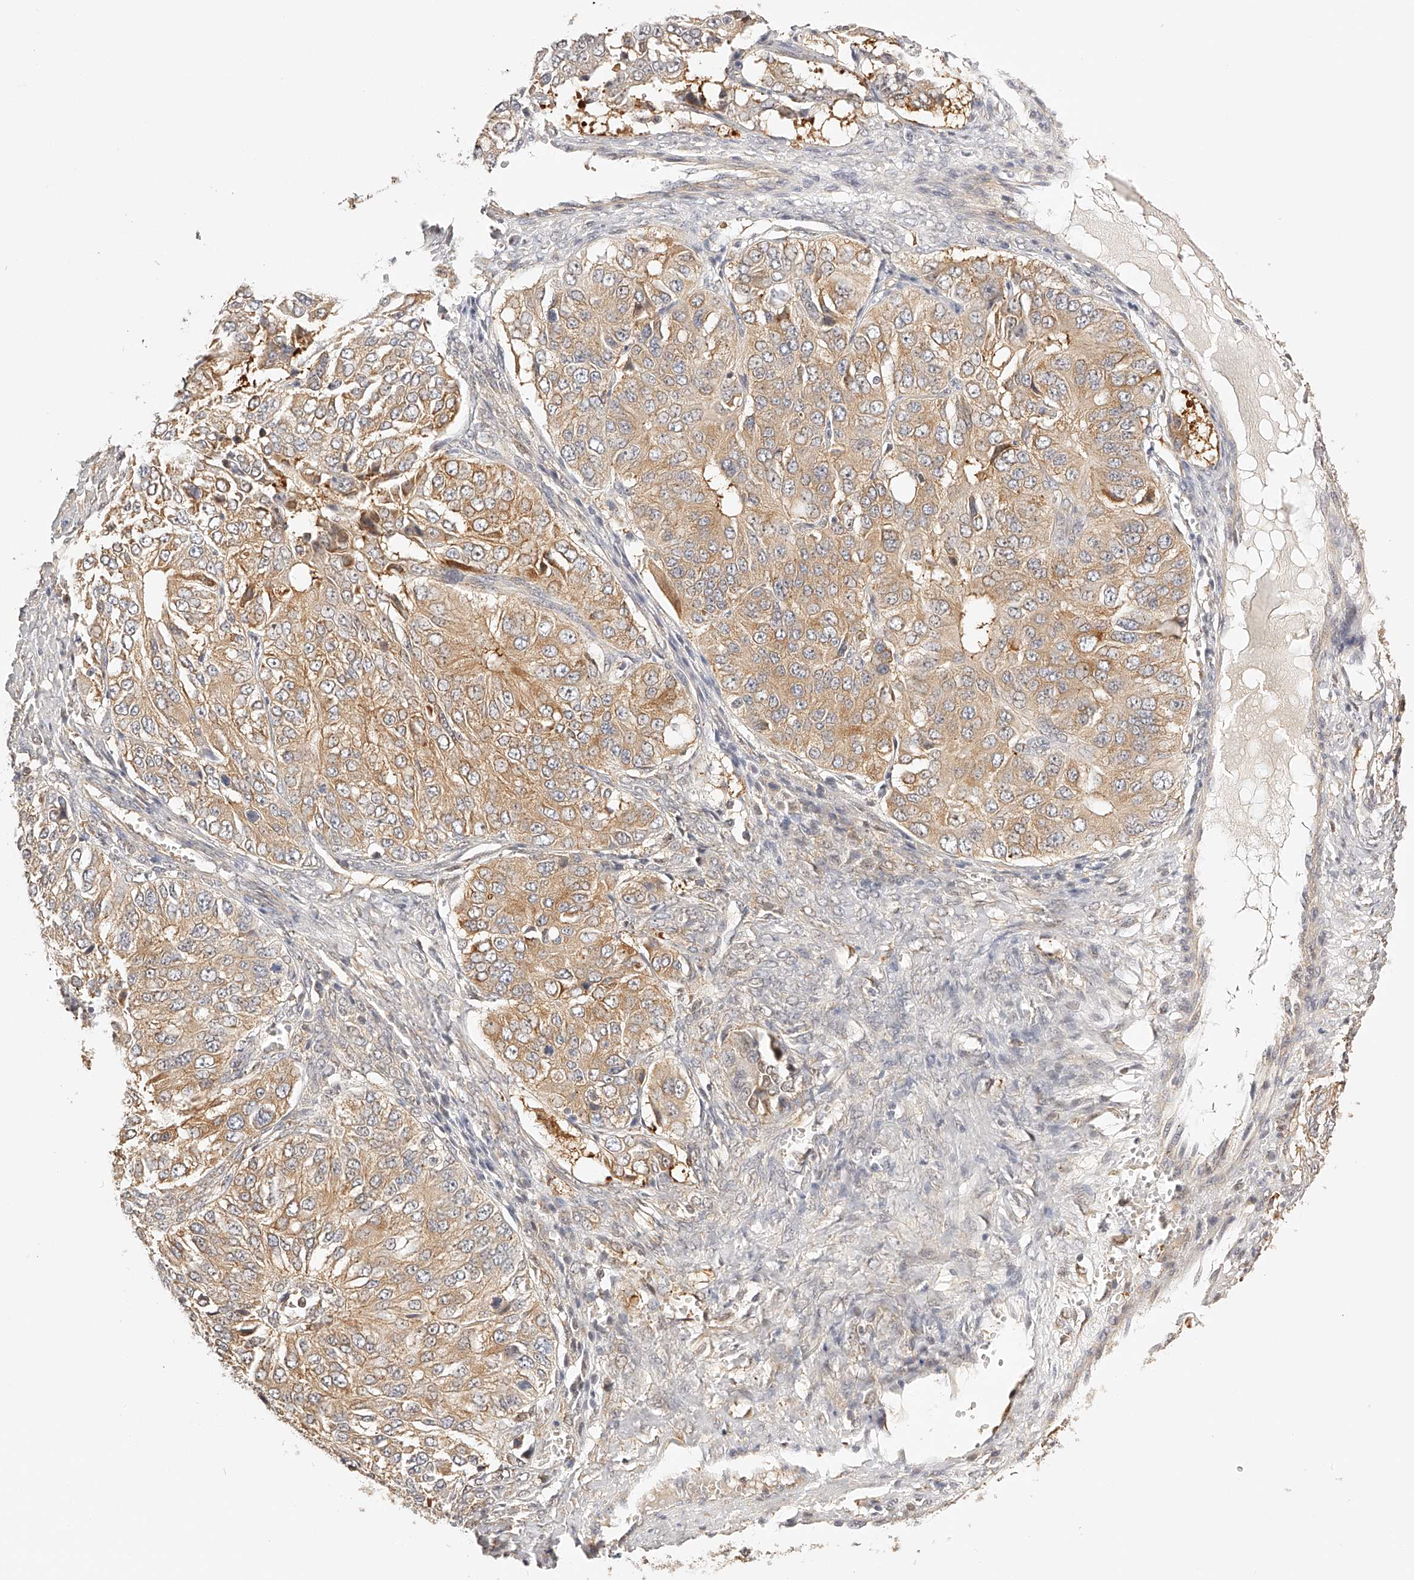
{"staining": {"intensity": "moderate", "quantity": ">75%", "location": "cytoplasmic/membranous"}, "tissue": "ovarian cancer", "cell_type": "Tumor cells", "image_type": "cancer", "snomed": [{"axis": "morphology", "description": "Carcinoma, endometroid"}, {"axis": "topography", "description": "Ovary"}], "caption": "Protein analysis of ovarian cancer tissue demonstrates moderate cytoplasmic/membranous staining in approximately >75% of tumor cells. The staining was performed using DAB (3,3'-diaminobenzidine), with brown indicating positive protein expression. Nuclei are stained blue with hematoxylin.", "gene": "SYNC", "patient": {"sex": "female", "age": 51}}